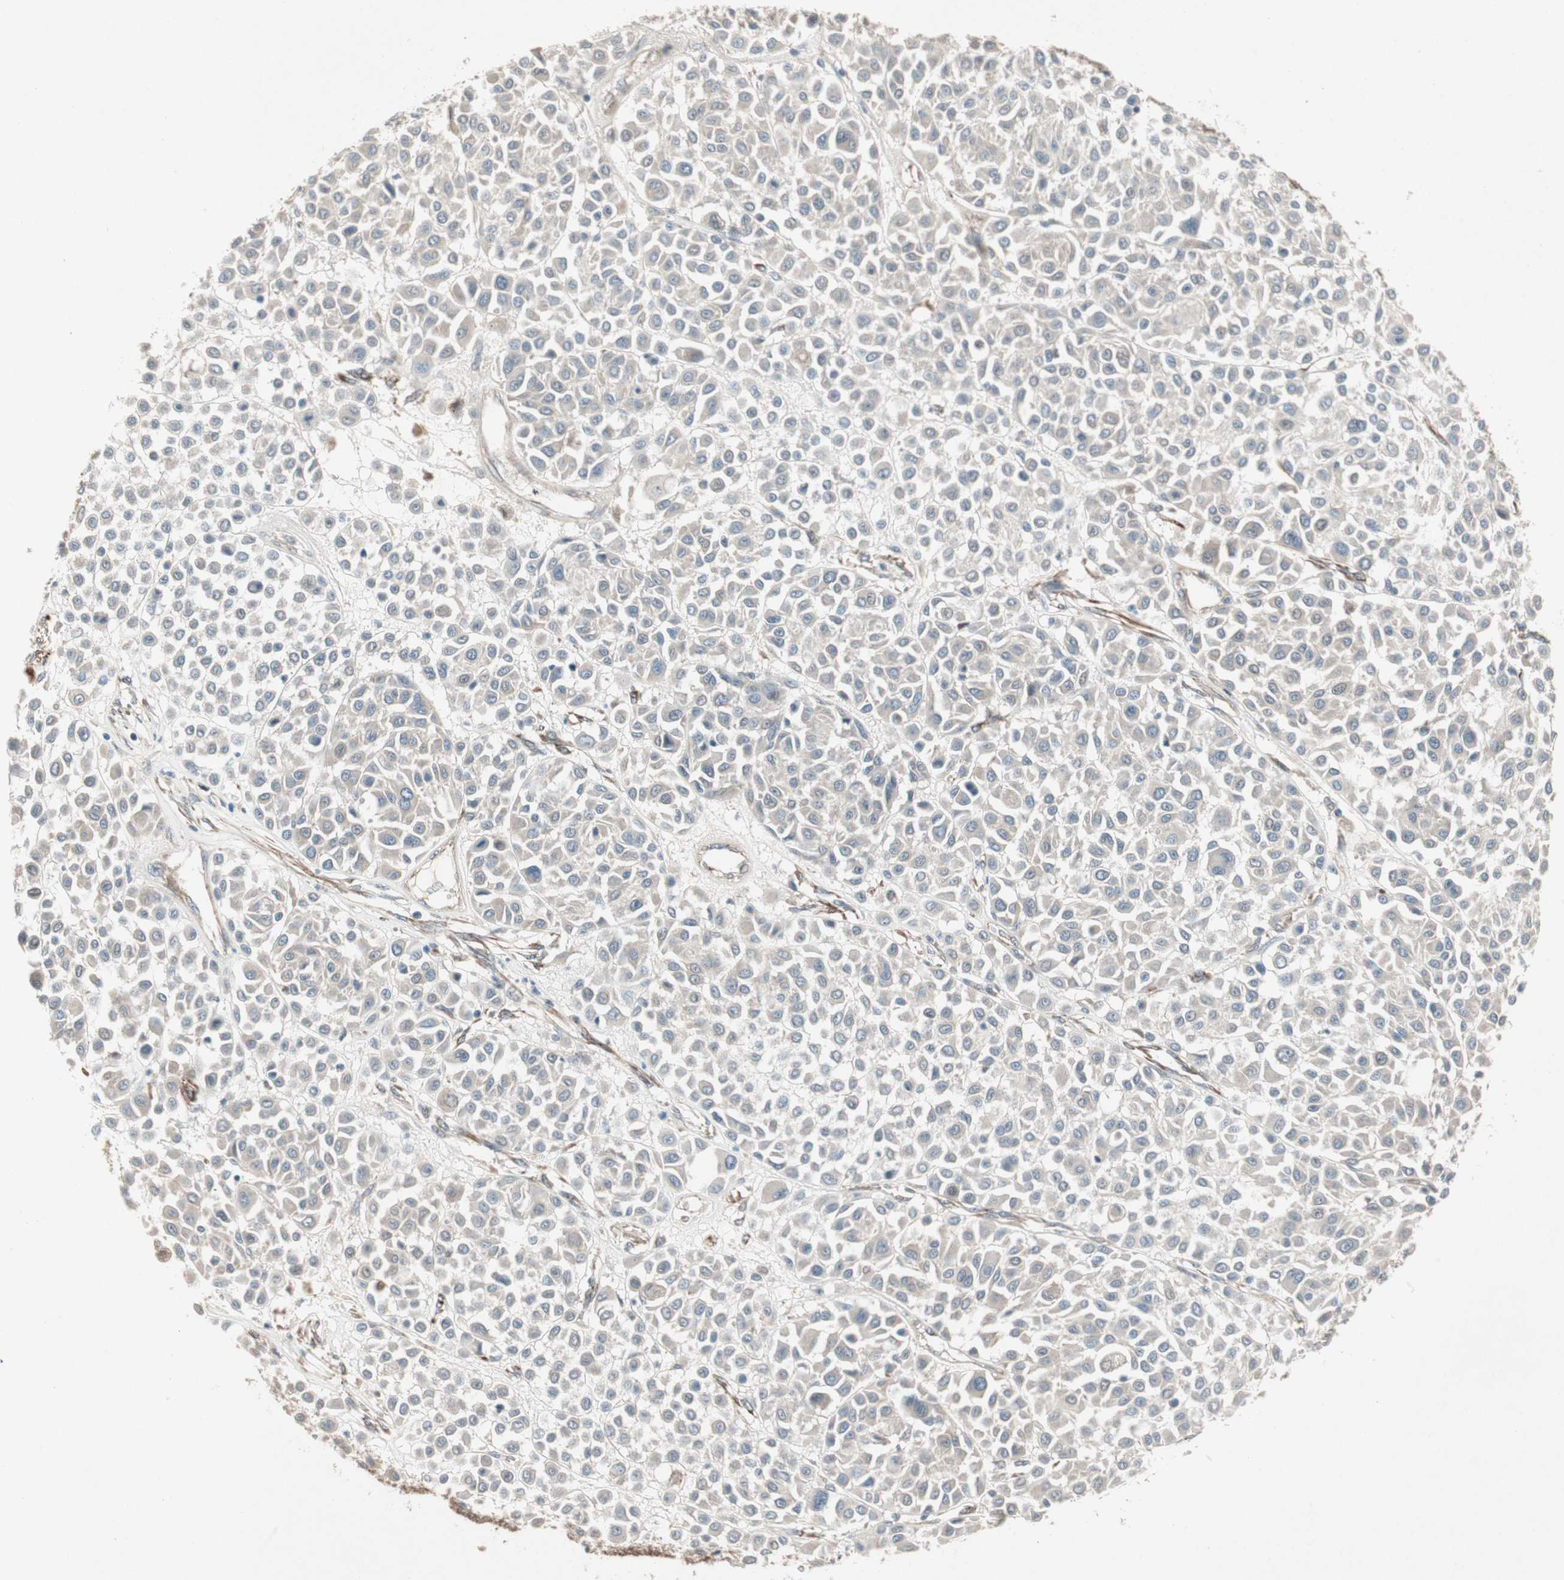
{"staining": {"intensity": "negative", "quantity": "none", "location": "none"}, "tissue": "melanoma", "cell_type": "Tumor cells", "image_type": "cancer", "snomed": [{"axis": "morphology", "description": "Malignant melanoma, Metastatic site"}, {"axis": "topography", "description": "Soft tissue"}], "caption": "This is a photomicrograph of immunohistochemistry staining of melanoma, which shows no expression in tumor cells. Nuclei are stained in blue.", "gene": "SDSL", "patient": {"sex": "male", "age": 41}}